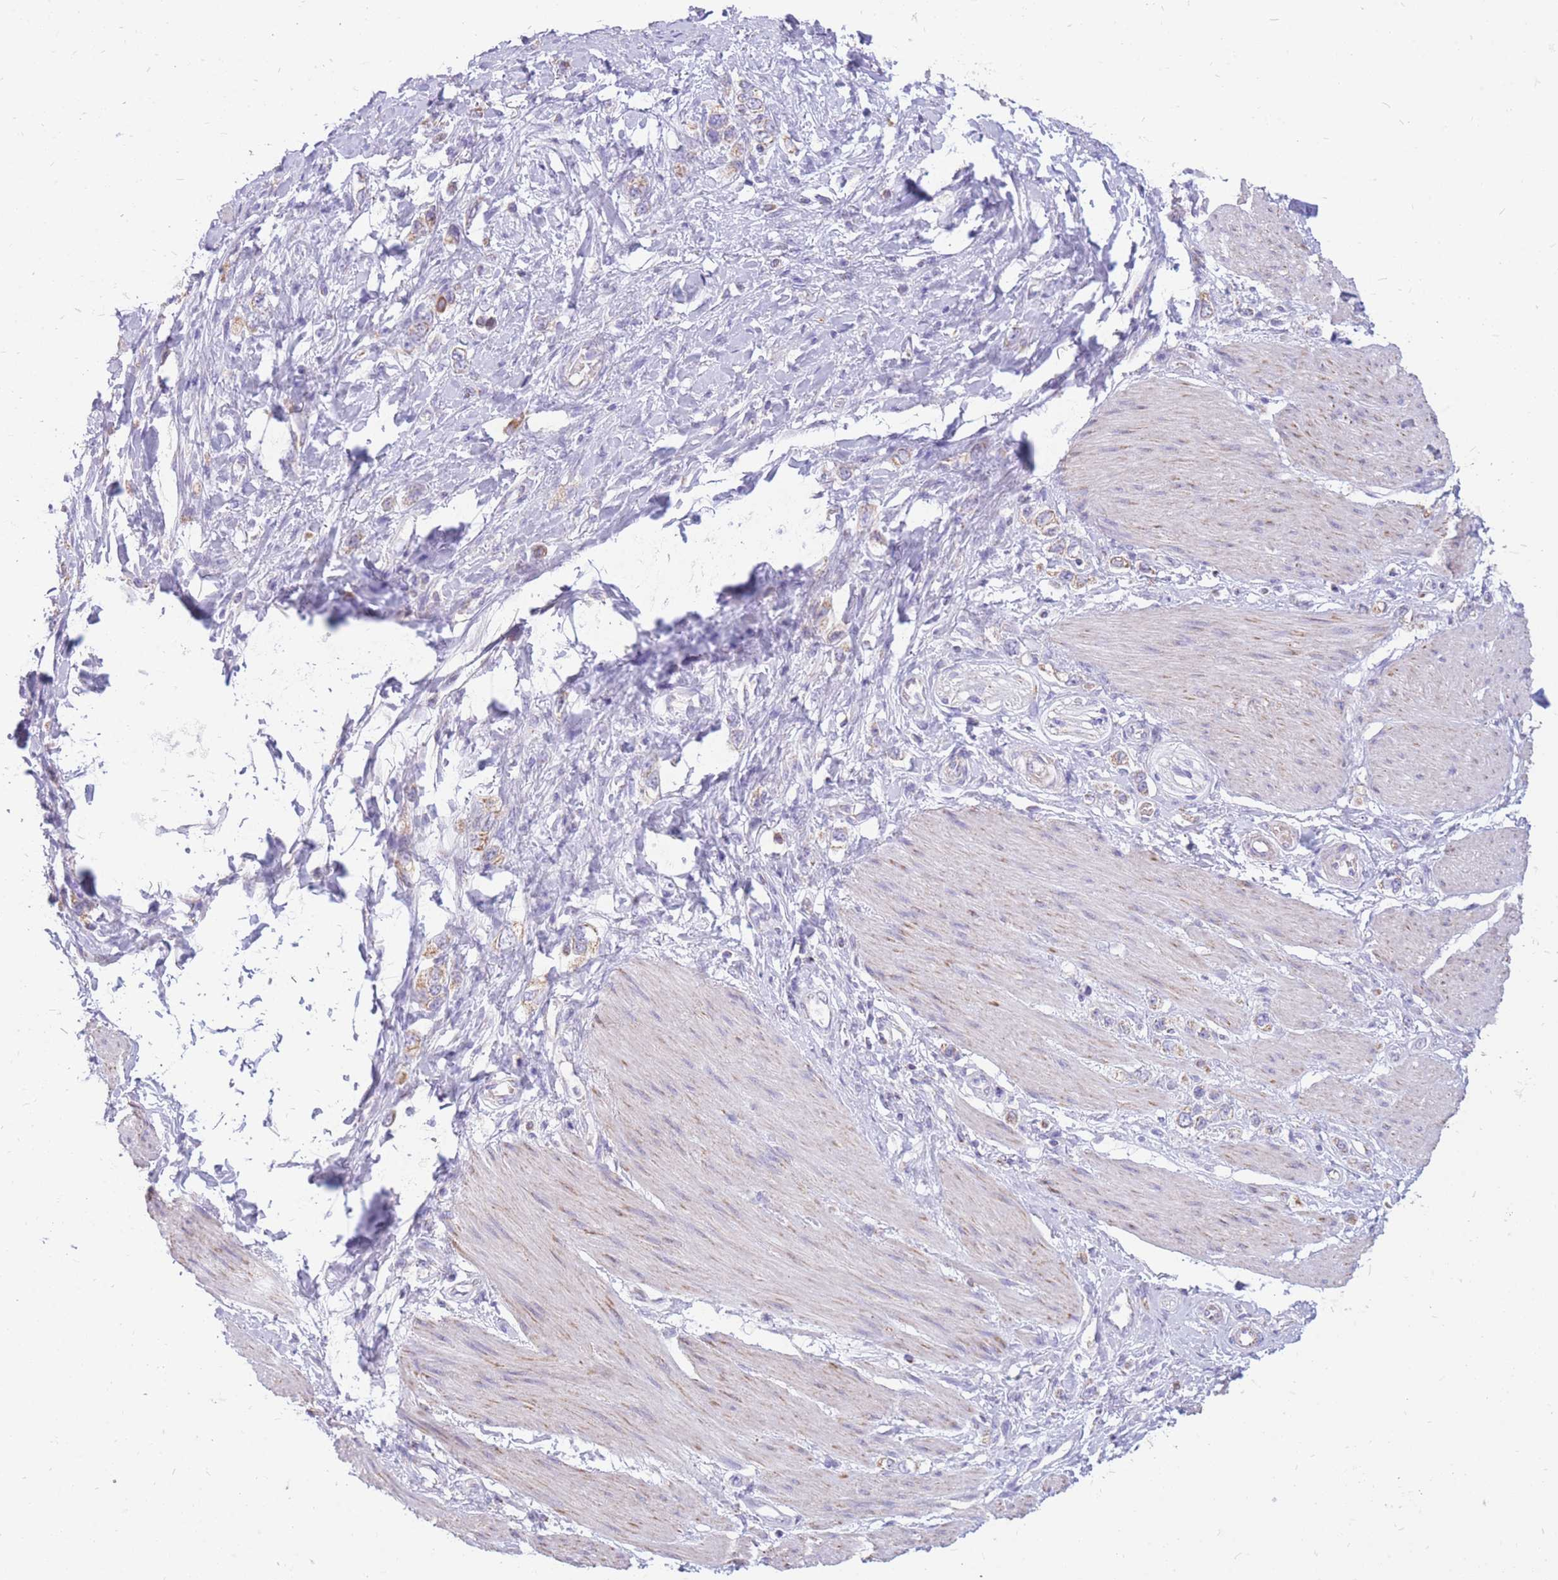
{"staining": {"intensity": "weak", "quantity": "25%-75%", "location": "cytoplasmic/membranous"}, "tissue": "stomach cancer", "cell_type": "Tumor cells", "image_type": "cancer", "snomed": [{"axis": "morphology", "description": "Adenocarcinoma, NOS"}, {"axis": "topography", "description": "Stomach"}], "caption": "The histopathology image demonstrates staining of stomach cancer (adenocarcinoma), revealing weak cytoplasmic/membranous protein positivity (brown color) within tumor cells.", "gene": "PCSK1", "patient": {"sex": "female", "age": 65}}